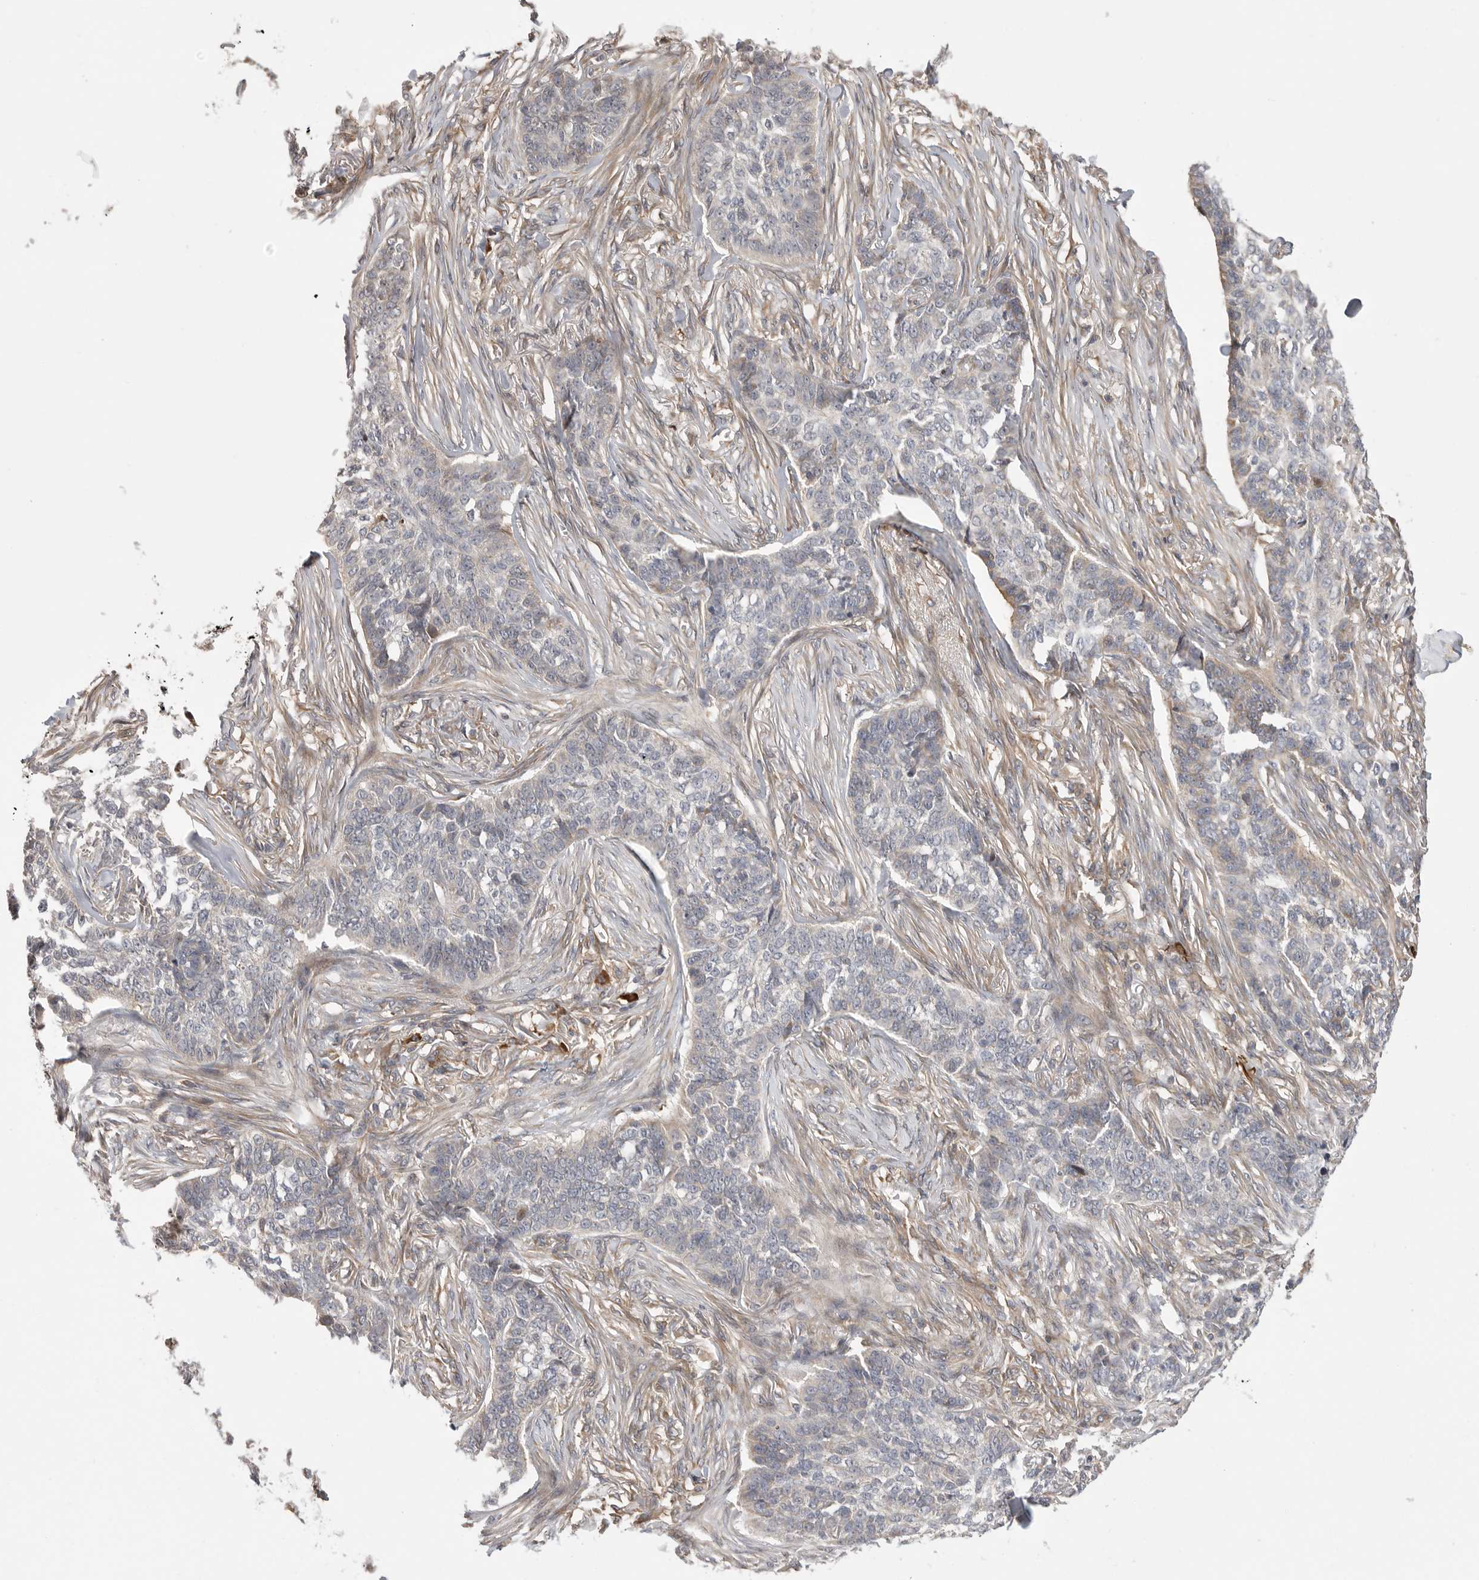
{"staining": {"intensity": "negative", "quantity": "none", "location": "none"}, "tissue": "skin cancer", "cell_type": "Tumor cells", "image_type": "cancer", "snomed": [{"axis": "morphology", "description": "Basal cell carcinoma"}, {"axis": "topography", "description": "Skin"}], "caption": "Image shows no significant protein staining in tumor cells of skin cancer (basal cell carcinoma). The staining is performed using DAB (3,3'-diaminobenzidine) brown chromogen with nuclei counter-stained in using hematoxylin.", "gene": "OXR1", "patient": {"sex": "male", "age": 85}}